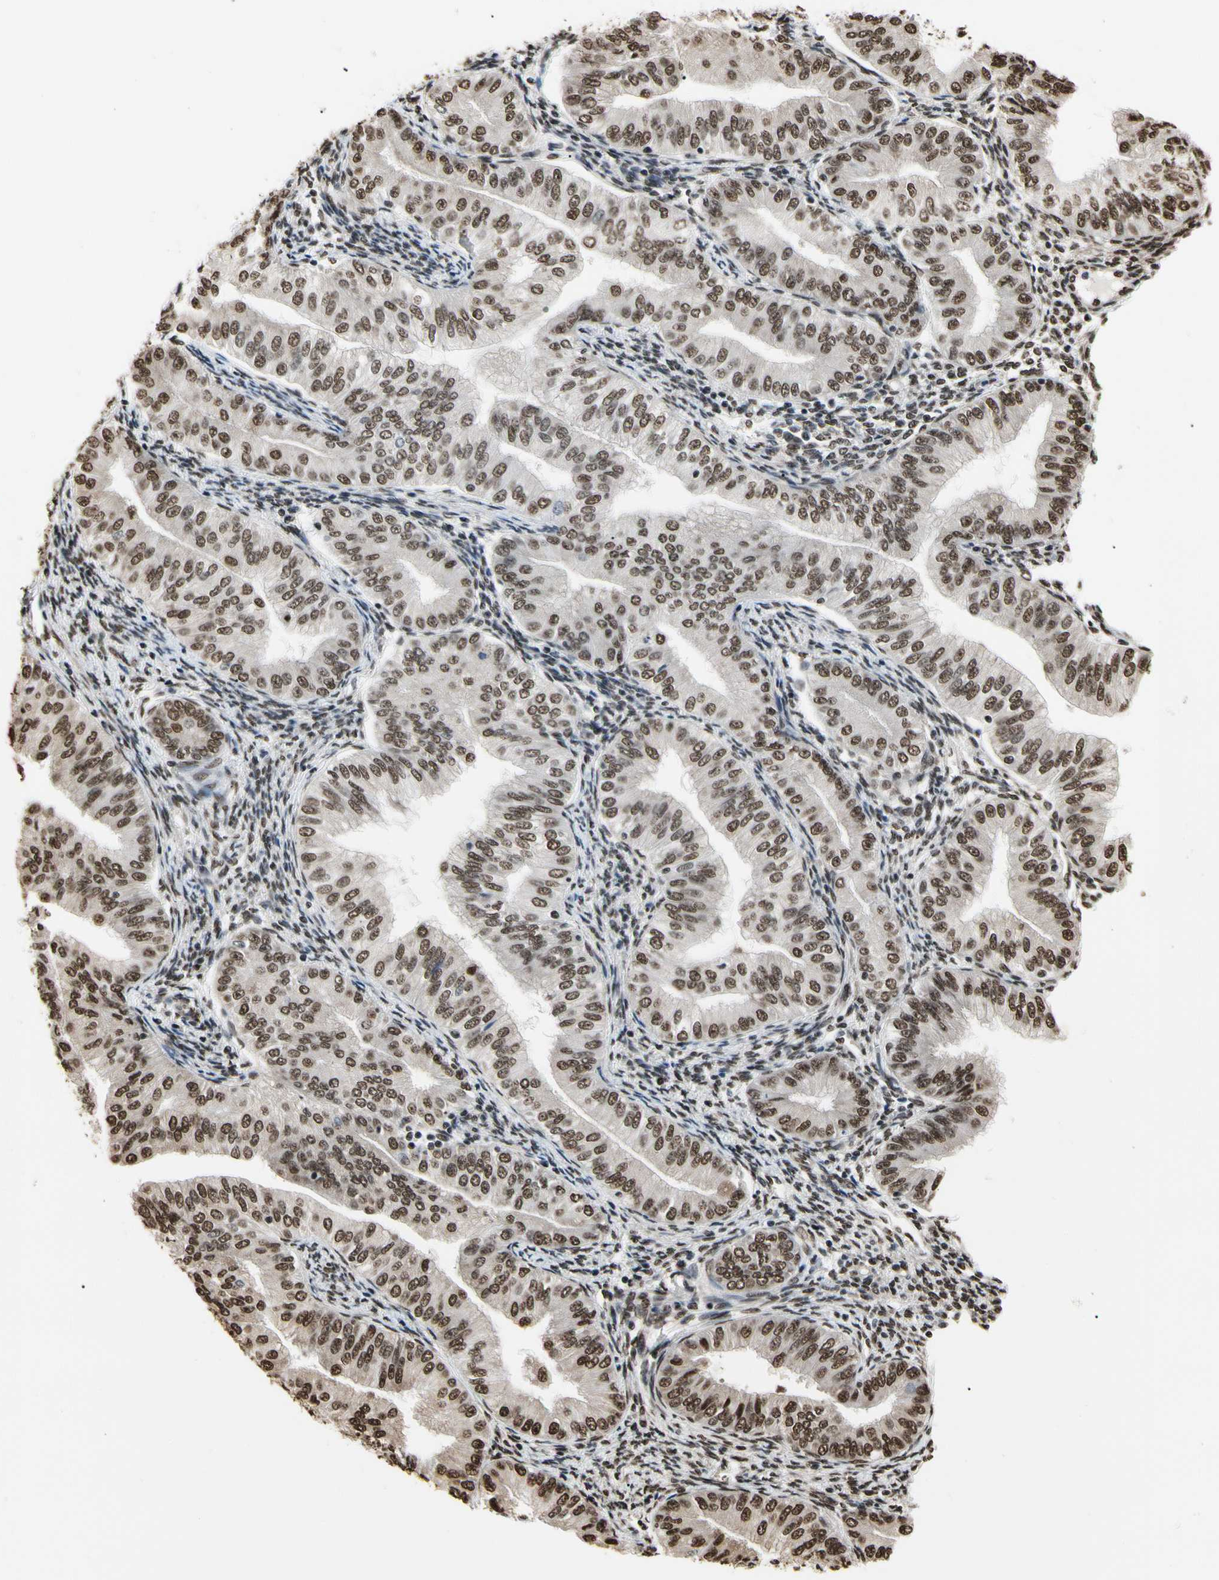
{"staining": {"intensity": "moderate", "quantity": ">75%", "location": "nuclear"}, "tissue": "endometrial cancer", "cell_type": "Tumor cells", "image_type": "cancer", "snomed": [{"axis": "morphology", "description": "Normal tissue, NOS"}, {"axis": "morphology", "description": "Adenocarcinoma, NOS"}, {"axis": "topography", "description": "Endometrium"}], "caption": "Endometrial cancer (adenocarcinoma) was stained to show a protein in brown. There is medium levels of moderate nuclear staining in approximately >75% of tumor cells.", "gene": "HNRNPK", "patient": {"sex": "female", "age": 53}}